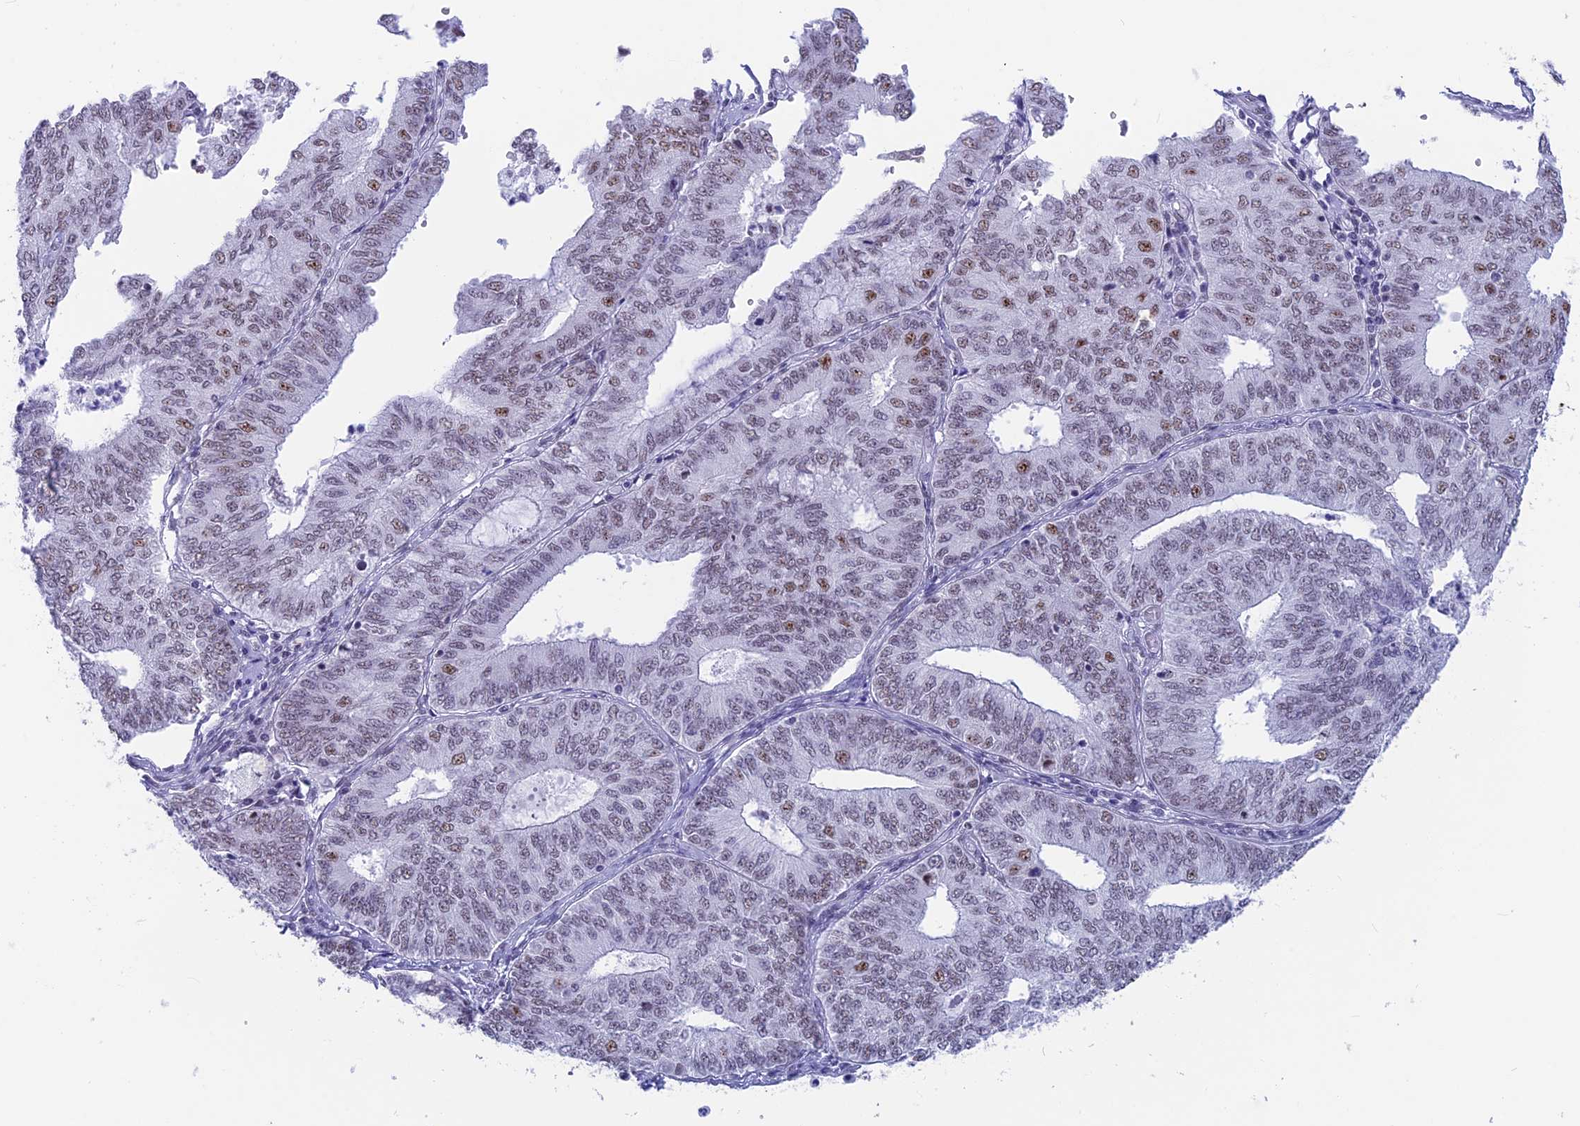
{"staining": {"intensity": "moderate", "quantity": "<25%", "location": "nuclear"}, "tissue": "endometrial cancer", "cell_type": "Tumor cells", "image_type": "cancer", "snomed": [{"axis": "morphology", "description": "Adenocarcinoma, NOS"}, {"axis": "topography", "description": "Endometrium"}], "caption": "This image reveals endometrial cancer stained with IHC to label a protein in brown. The nuclear of tumor cells show moderate positivity for the protein. Nuclei are counter-stained blue.", "gene": "SRSF5", "patient": {"sex": "female", "age": 68}}